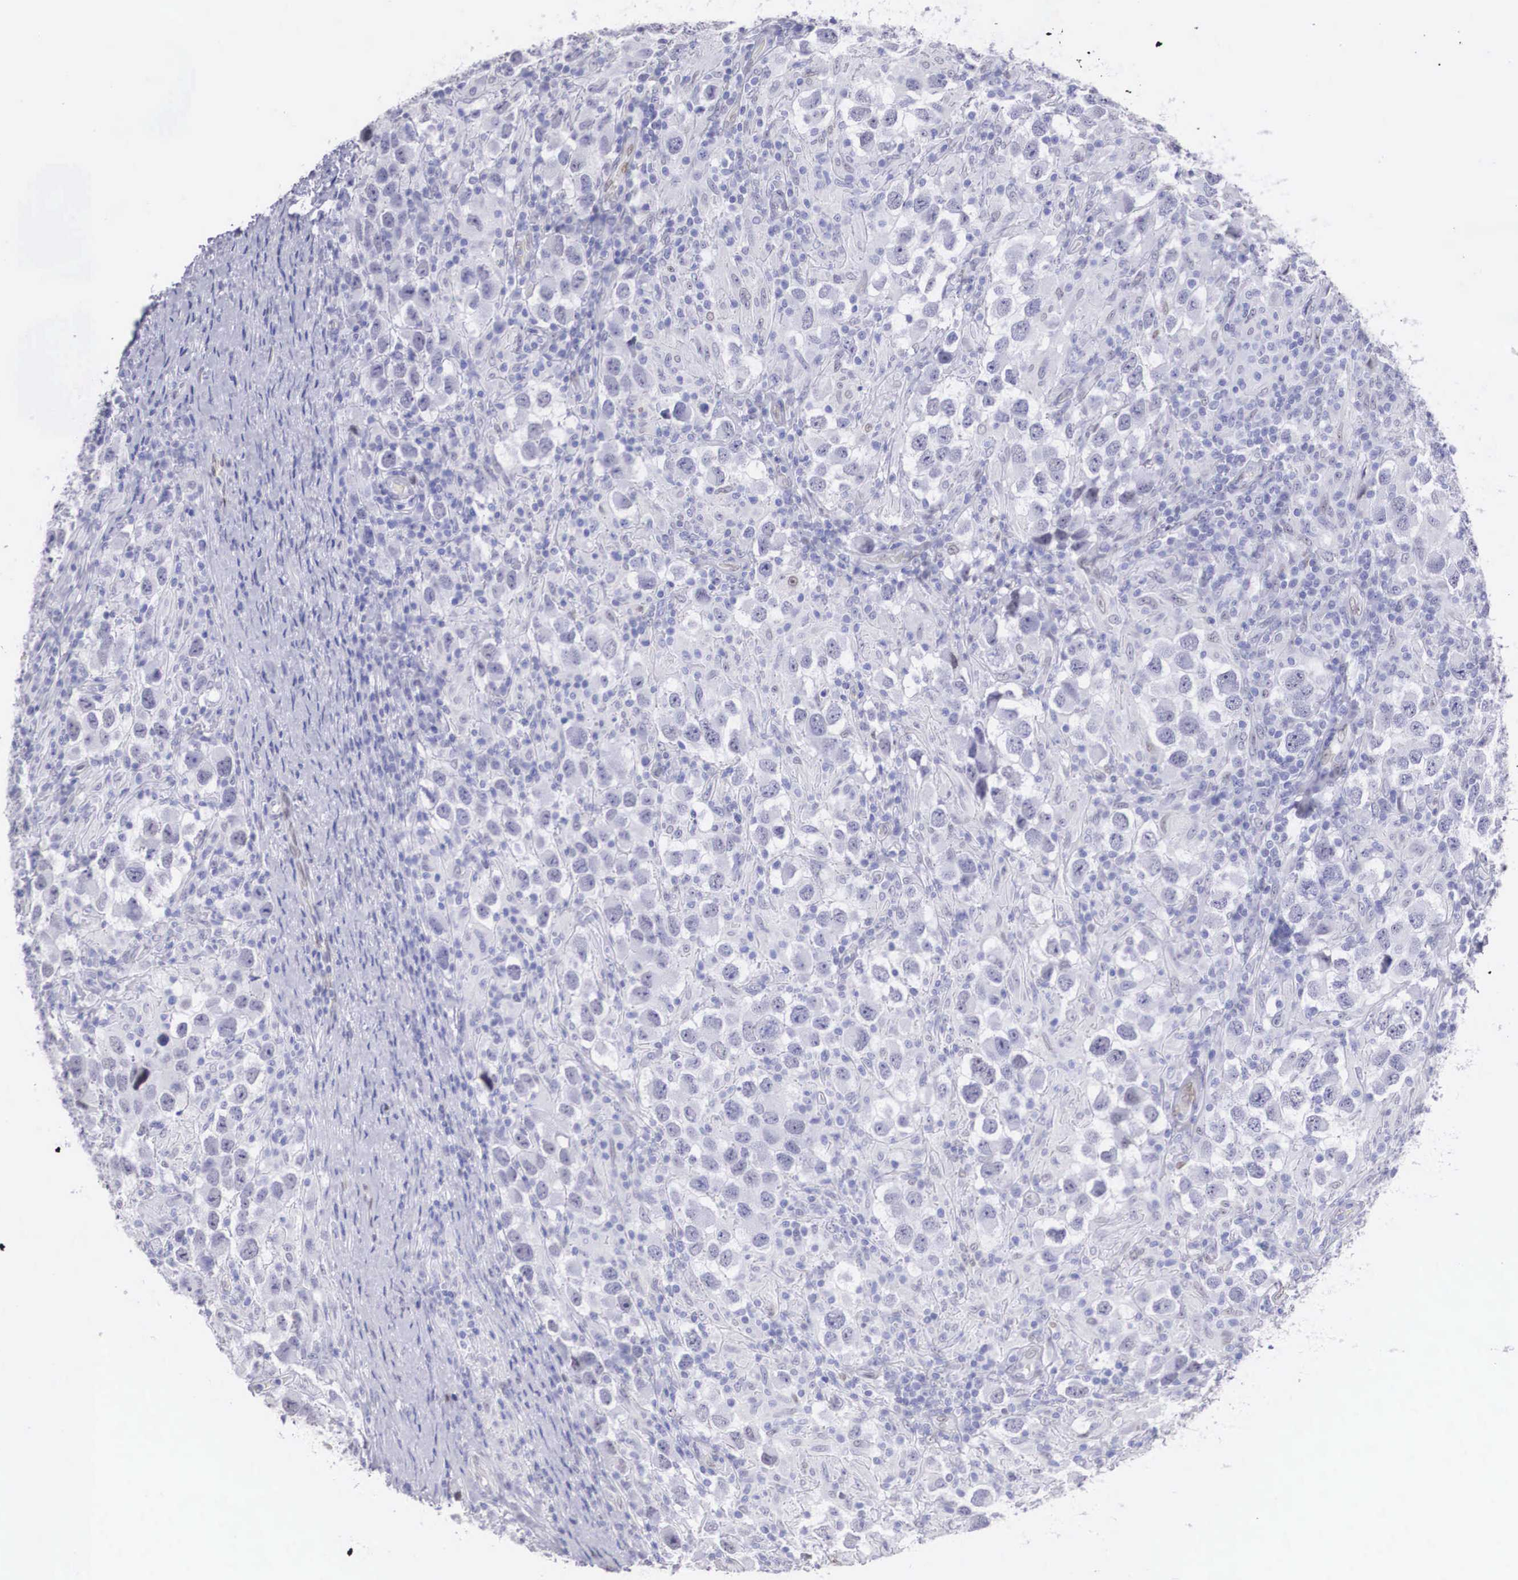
{"staining": {"intensity": "negative", "quantity": "none", "location": "none"}, "tissue": "testis cancer", "cell_type": "Tumor cells", "image_type": "cancer", "snomed": [{"axis": "morphology", "description": "Carcinoma, Embryonal, NOS"}, {"axis": "topography", "description": "Testis"}], "caption": "Testis cancer stained for a protein using IHC demonstrates no staining tumor cells.", "gene": "HMGN5", "patient": {"sex": "male", "age": 21}}